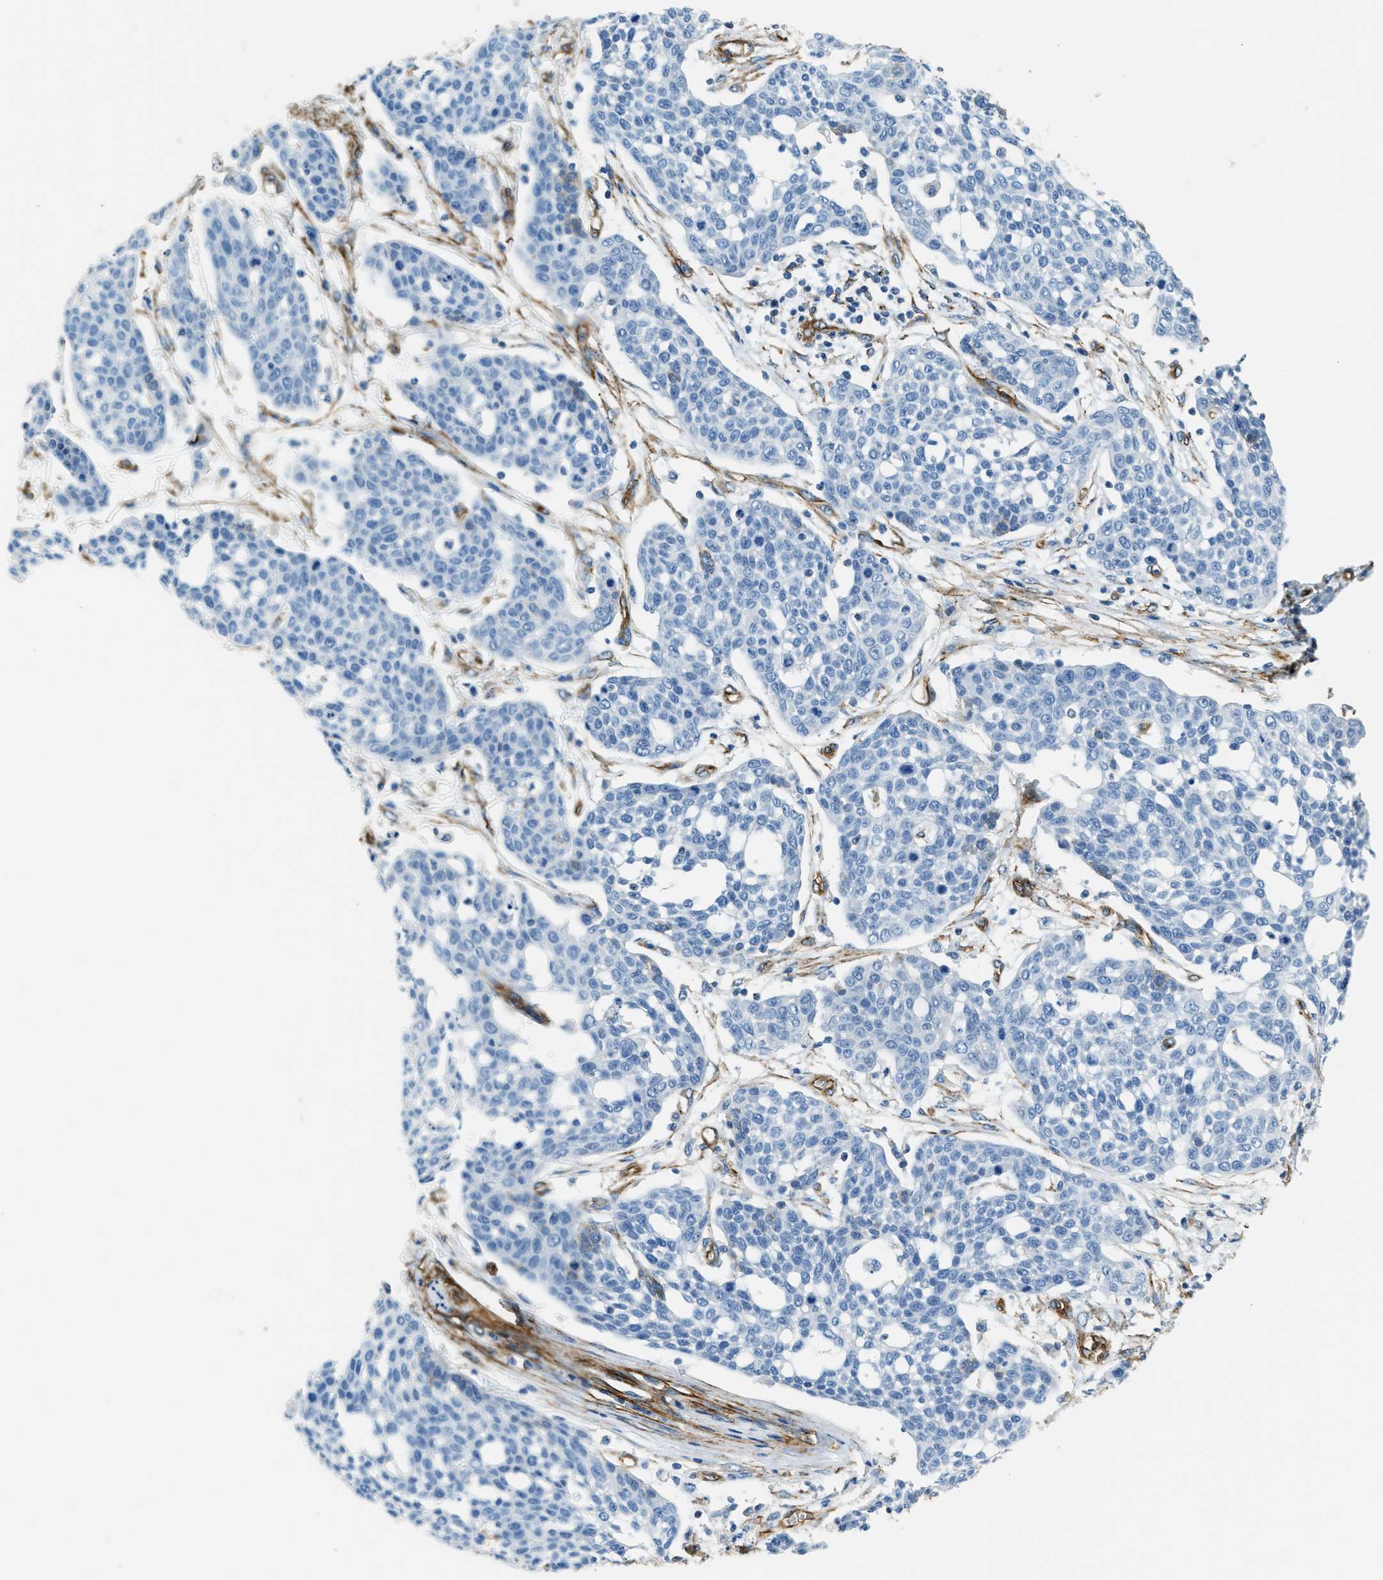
{"staining": {"intensity": "negative", "quantity": "none", "location": "none"}, "tissue": "cervical cancer", "cell_type": "Tumor cells", "image_type": "cancer", "snomed": [{"axis": "morphology", "description": "Squamous cell carcinoma, NOS"}, {"axis": "topography", "description": "Cervix"}], "caption": "Protein analysis of cervical cancer displays no significant positivity in tumor cells.", "gene": "TMEM43", "patient": {"sex": "female", "age": 34}}